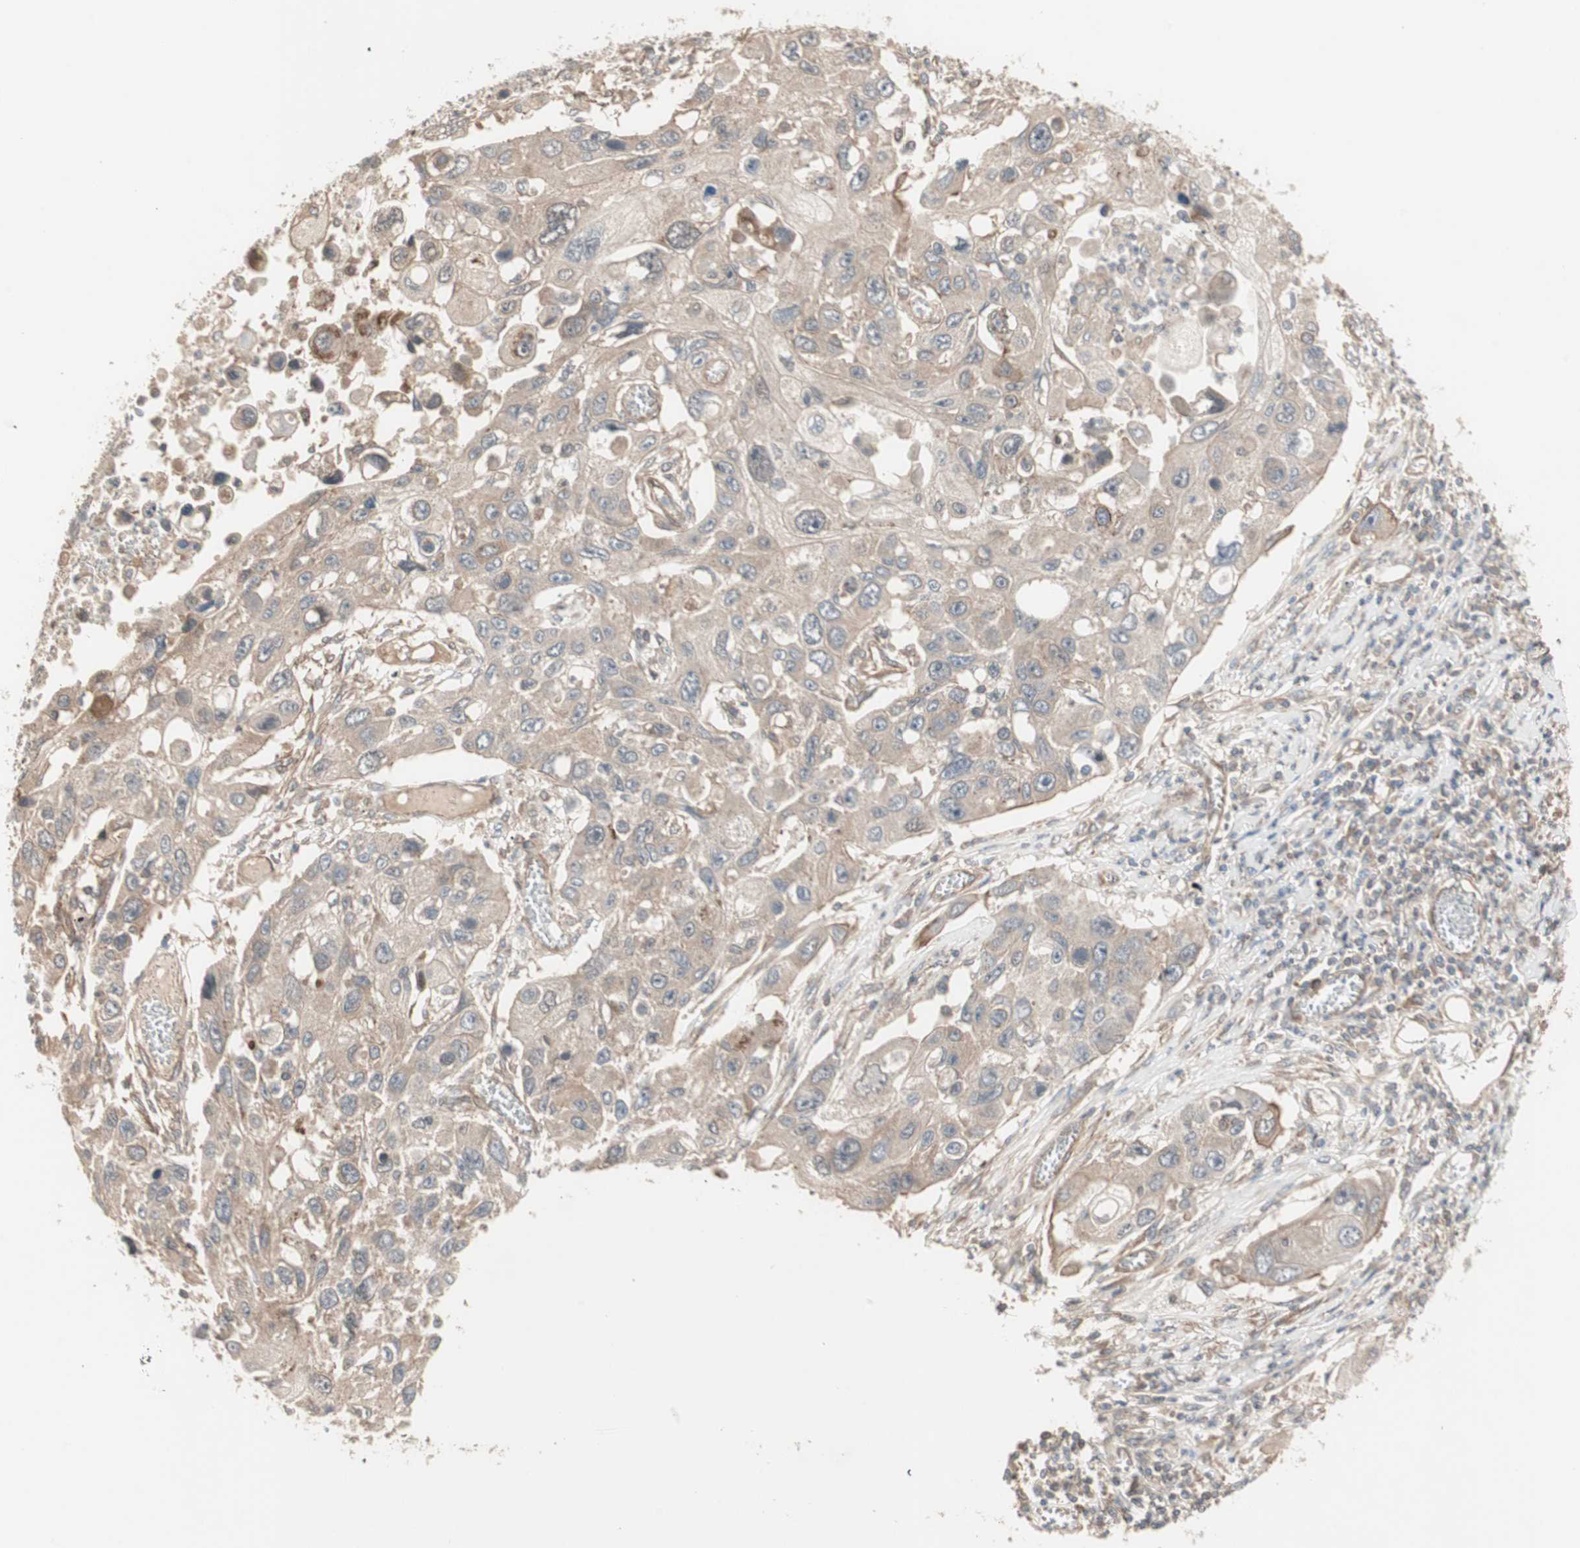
{"staining": {"intensity": "weak", "quantity": ">75%", "location": "cytoplasmic/membranous"}, "tissue": "lung cancer", "cell_type": "Tumor cells", "image_type": "cancer", "snomed": [{"axis": "morphology", "description": "Squamous cell carcinoma, NOS"}, {"axis": "topography", "description": "Lung"}], "caption": "Human lung cancer (squamous cell carcinoma) stained with a protein marker exhibits weak staining in tumor cells.", "gene": "PFDN1", "patient": {"sex": "male", "age": 71}}